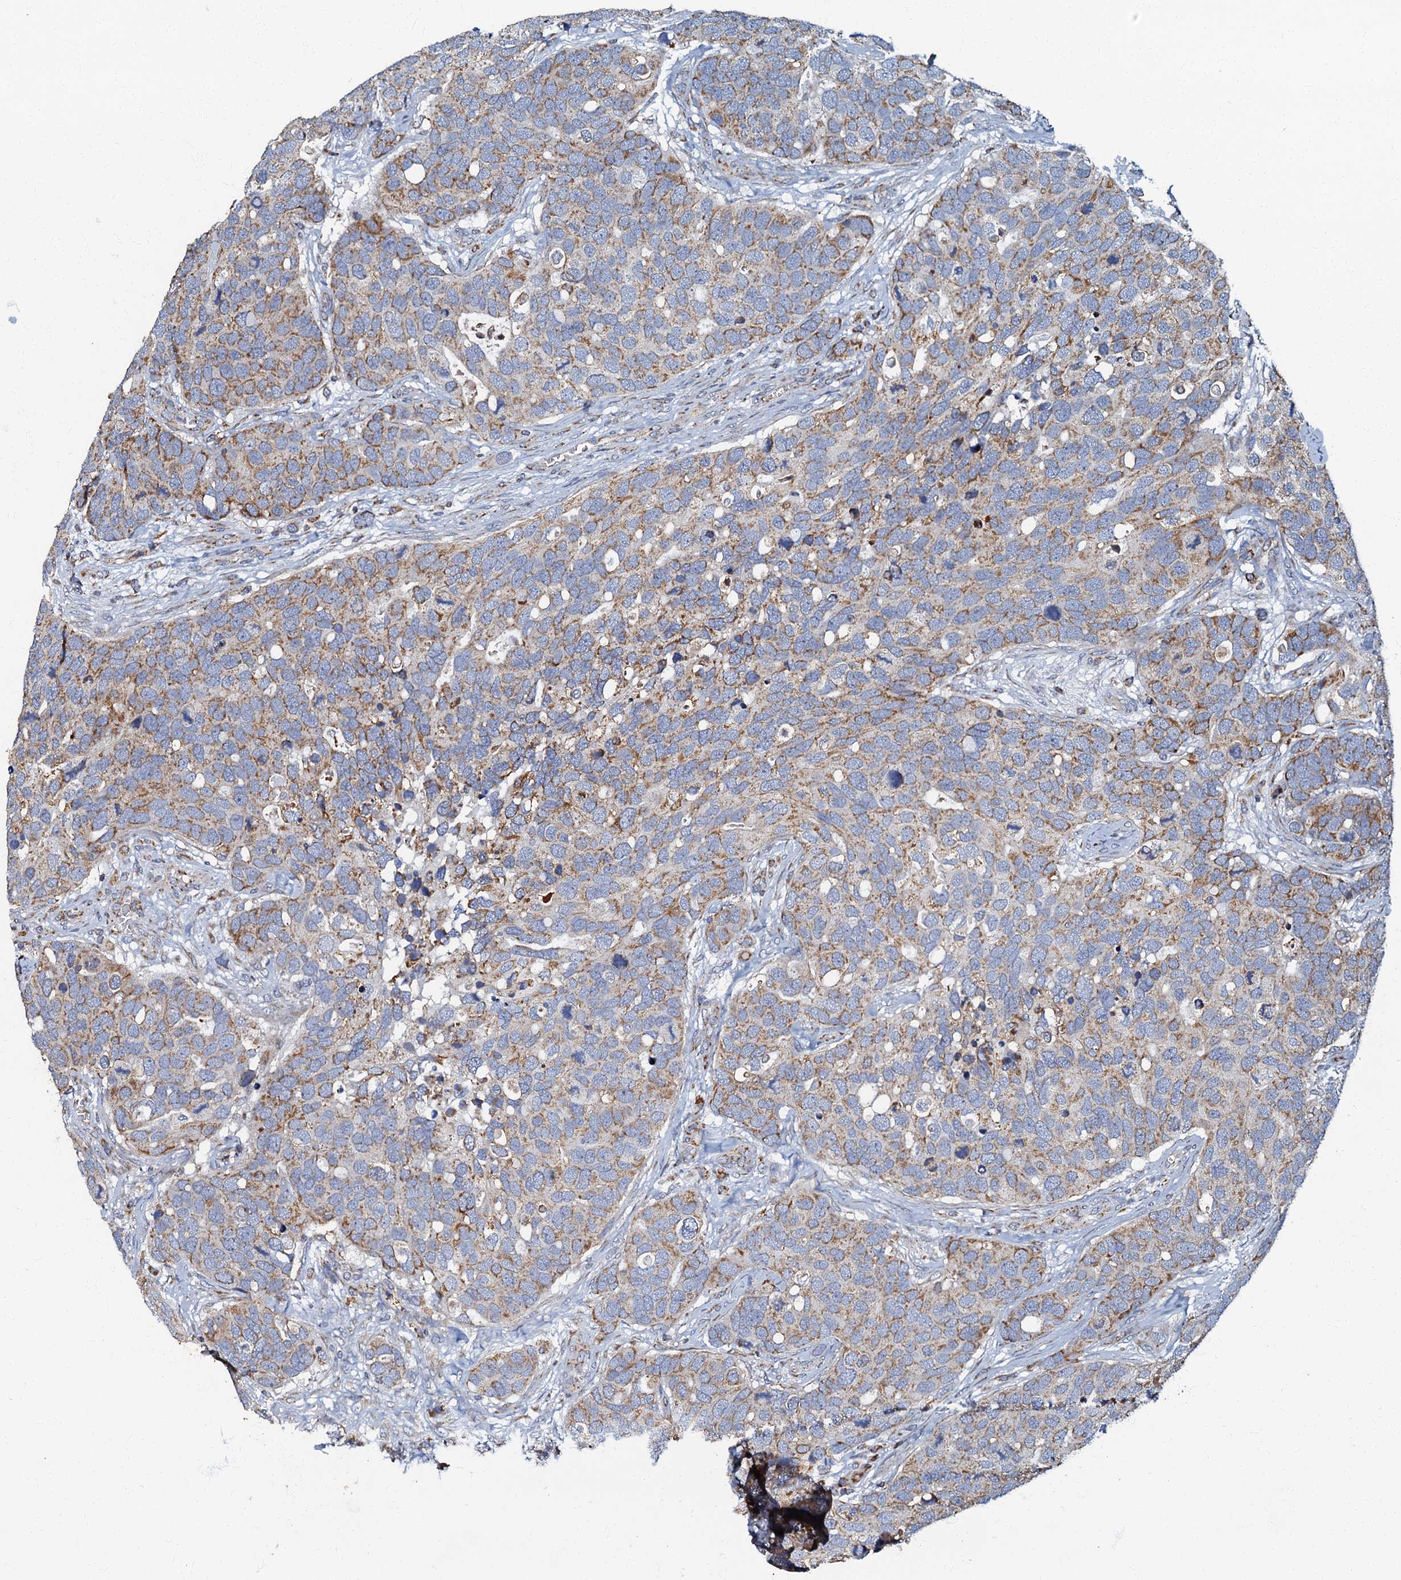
{"staining": {"intensity": "moderate", "quantity": ">75%", "location": "cytoplasmic/membranous"}, "tissue": "breast cancer", "cell_type": "Tumor cells", "image_type": "cancer", "snomed": [{"axis": "morphology", "description": "Duct carcinoma"}, {"axis": "topography", "description": "Breast"}], "caption": "Immunohistochemical staining of intraductal carcinoma (breast) demonstrates medium levels of moderate cytoplasmic/membranous staining in approximately >75% of tumor cells. The staining was performed using DAB (3,3'-diaminobenzidine), with brown indicating positive protein expression. Nuclei are stained blue with hematoxylin.", "gene": "NDUFA12", "patient": {"sex": "female", "age": 83}}